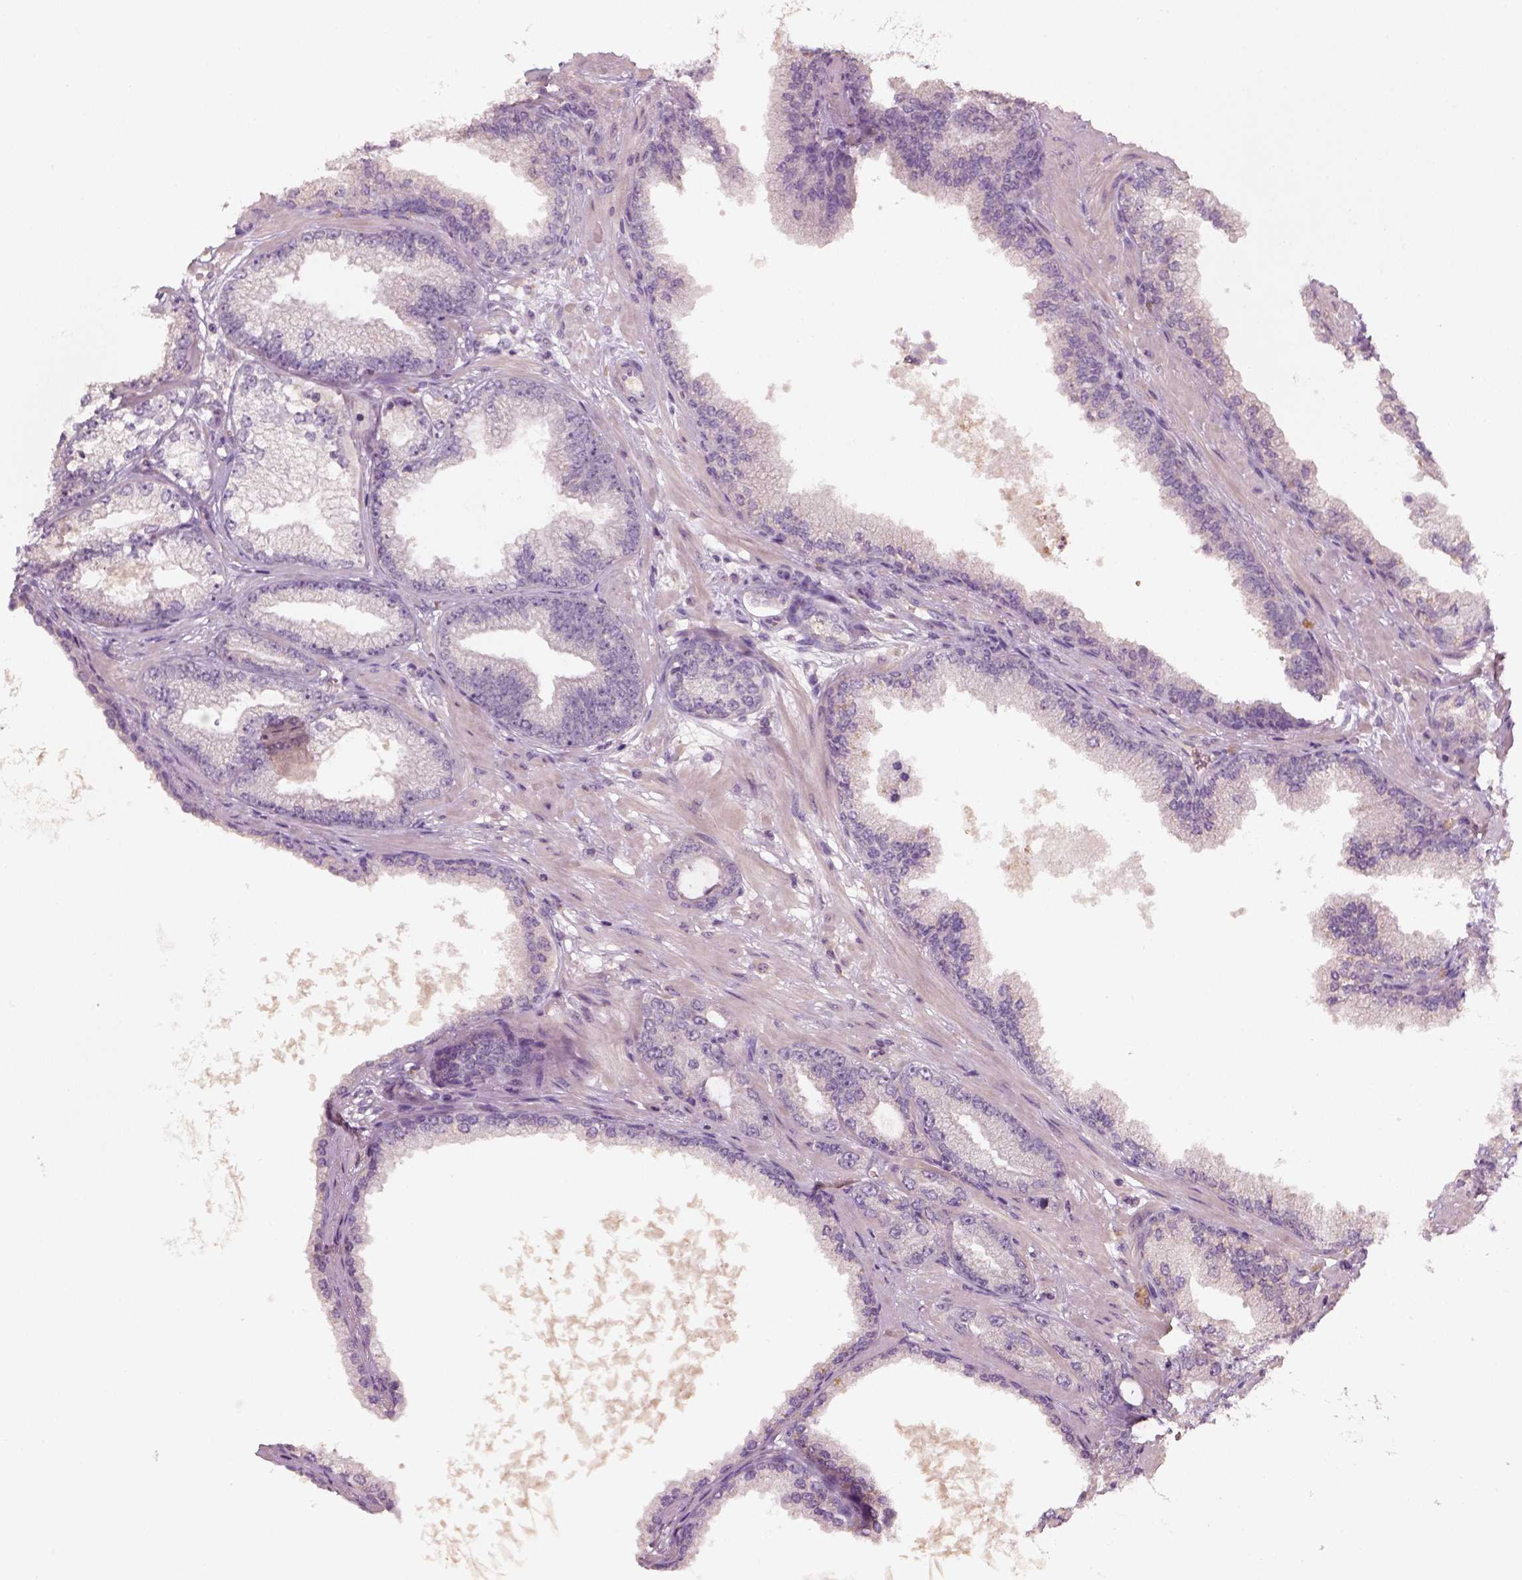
{"staining": {"intensity": "negative", "quantity": "none", "location": "none"}, "tissue": "prostate cancer", "cell_type": "Tumor cells", "image_type": "cancer", "snomed": [{"axis": "morphology", "description": "Adenocarcinoma, Low grade"}, {"axis": "topography", "description": "Prostate"}], "caption": "Tumor cells show no significant expression in prostate cancer (low-grade adenocarcinoma).", "gene": "AQP9", "patient": {"sex": "male", "age": 64}}